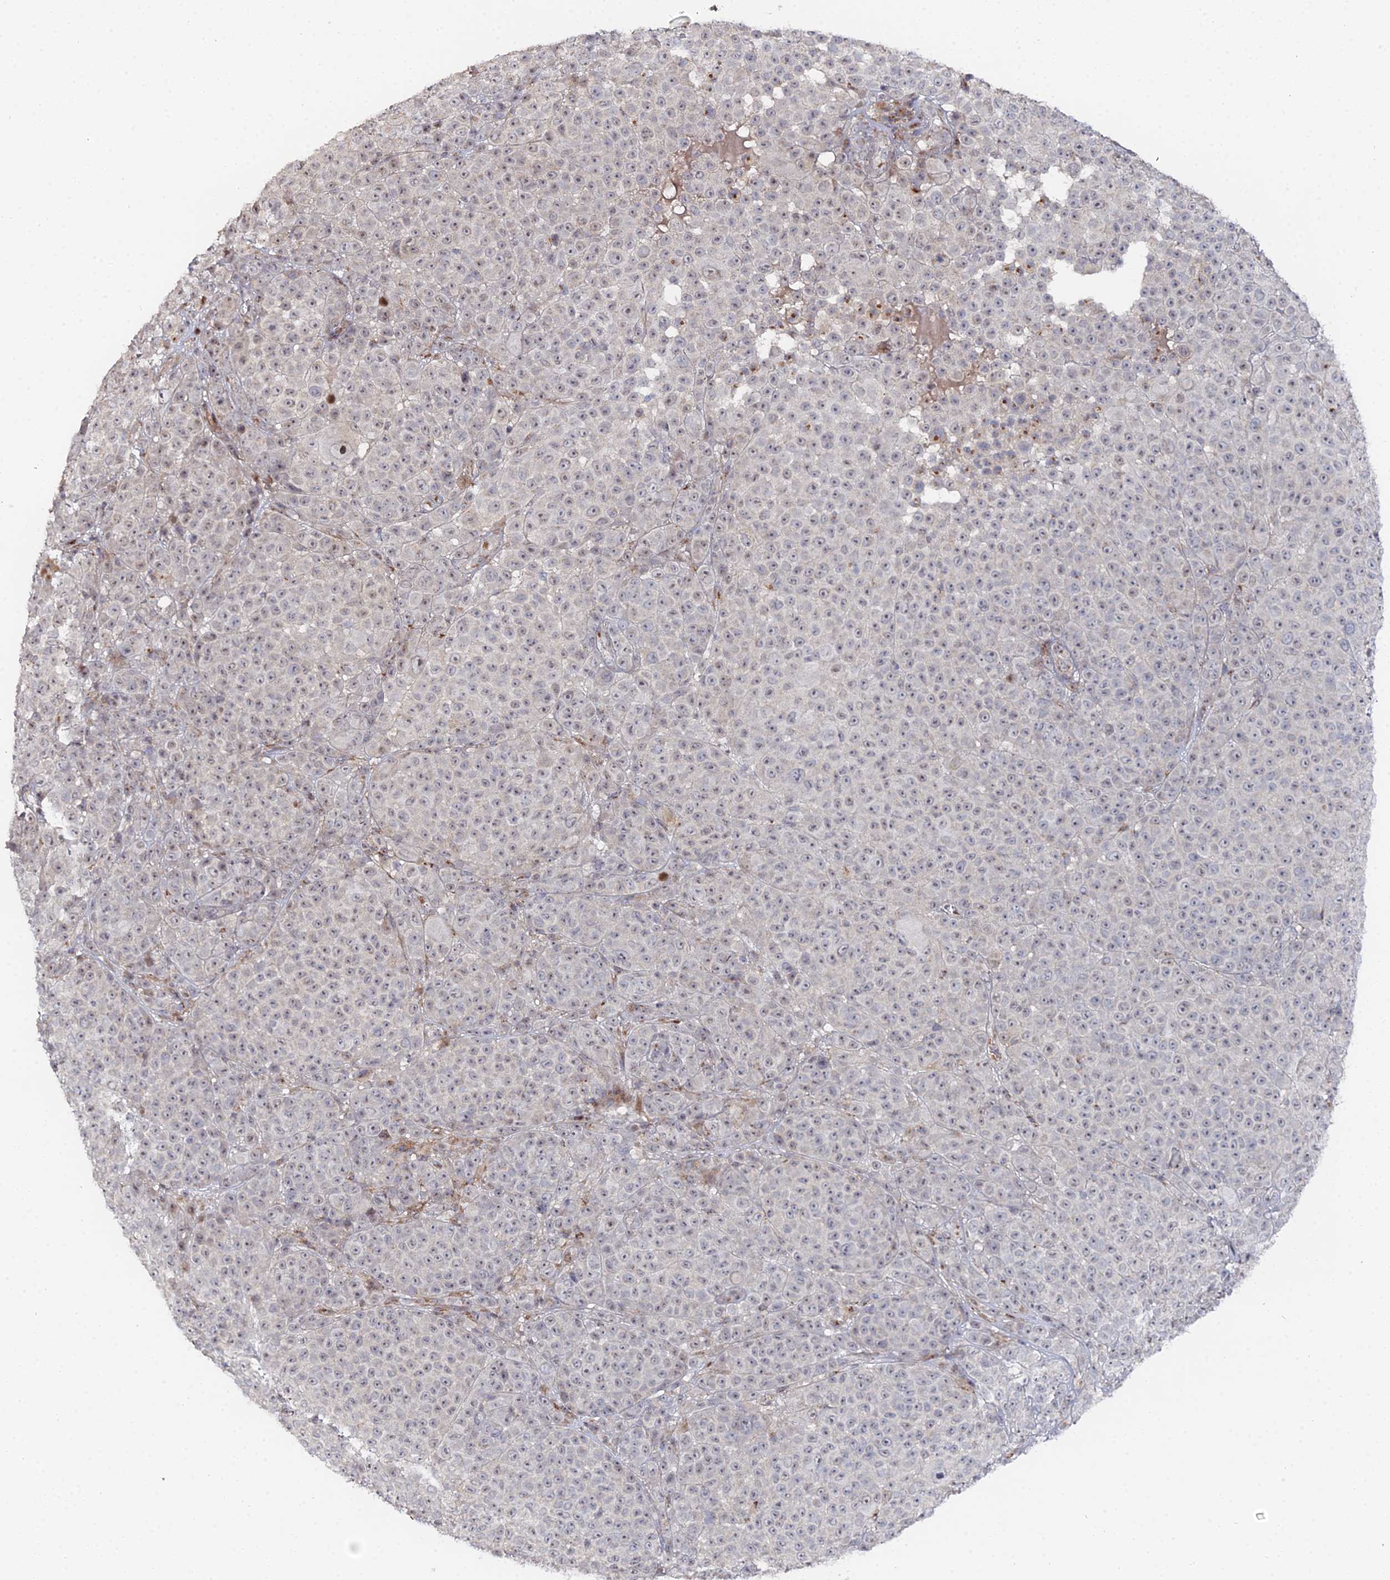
{"staining": {"intensity": "negative", "quantity": "none", "location": "none"}, "tissue": "melanoma", "cell_type": "Tumor cells", "image_type": "cancer", "snomed": [{"axis": "morphology", "description": "Malignant melanoma, NOS"}, {"axis": "topography", "description": "Skin"}], "caption": "The histopathology image exhibits no significant positivity in tumor cells of melanoma. The staining is performed using DAB (3,3'-diaminobenzidine) brown chromogen with nuclei counter-stained in using hematoxylin.", "gene": "SGMS1", "patient": {"sex": "female", "age": 94}}